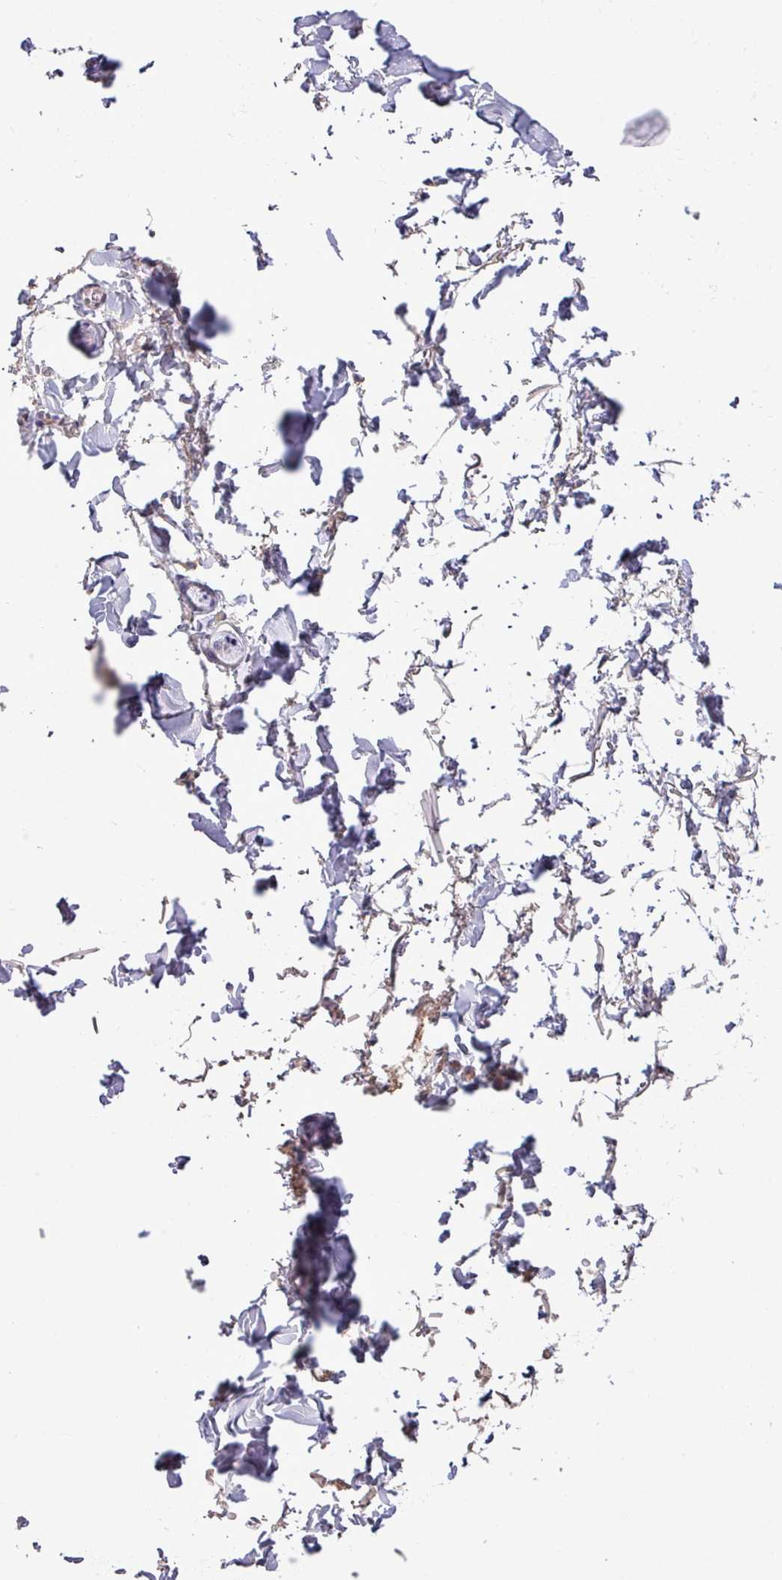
{"staining": {"intensity": "negative", "quantity": "none", "location": "none"}, "tissue": "adipose tissue", "cell_type": "Adipocytes", "image_type": "normal", "snomed": [{"axis": "morphology", "description": "Normal tissue, NOS"}, {"axis": "topography", "description": "Vulva"}, {"axis": "topography", "description": "Vagina"}, {"axis": "topography", "description": "Peripheral nerve tissue"}], "caption": "Adipose tissue was stained to show a protein in brown. There is no significant expression in adipocytes. (DAB immunohistochemistry visualized using brightfield microscopy, high magnification).", "gene": "TMEM62", "patient": {"sex": "female", "age": 66}}